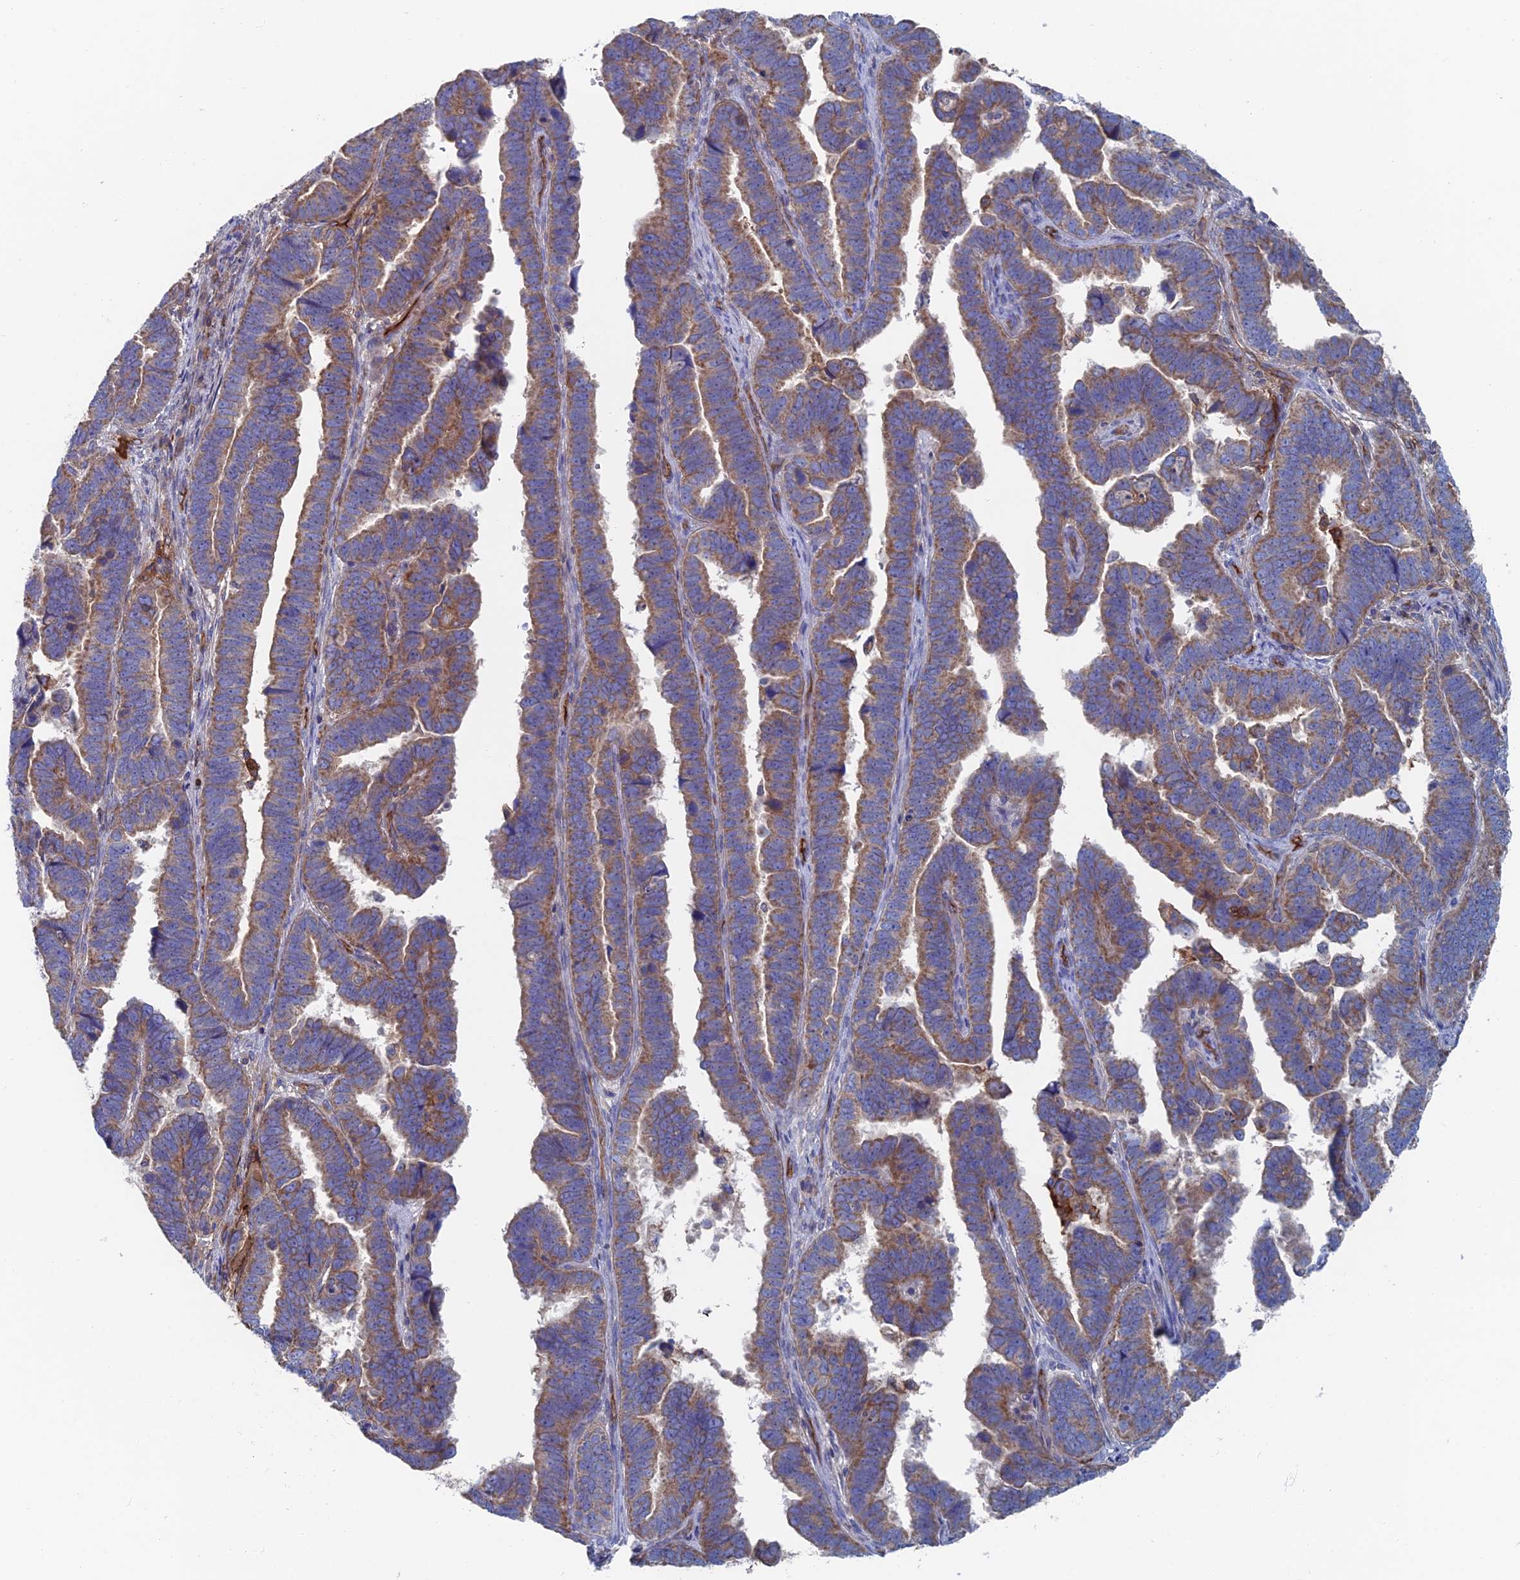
{"staining": {"intensity": "moderate", "quantity": ">75%", "location": "cytoplasmic/membranous"}, "tissue": "endometrial cancer", "cell_type": "Tumor cells", "image_type": "cancer", "snomed": [{"axis": "morphology", "description": "Adenocarcinoma, NOS"}, {"axis": "topography", "description": "Endometrium"}], "caption": "Immunohistochemical staining of human endometrial cancer (adenocarcinoma) displays medium levels of moderate cytoplasmic/membranous protein expression in about >75% of tumor cells. (DAB (3,3'-diaminobenzidine) IHC, brown staining for protein, blue staining for nuclei).", "gene": "SNX11", "patient": {"sex": "female", "age": 75}}